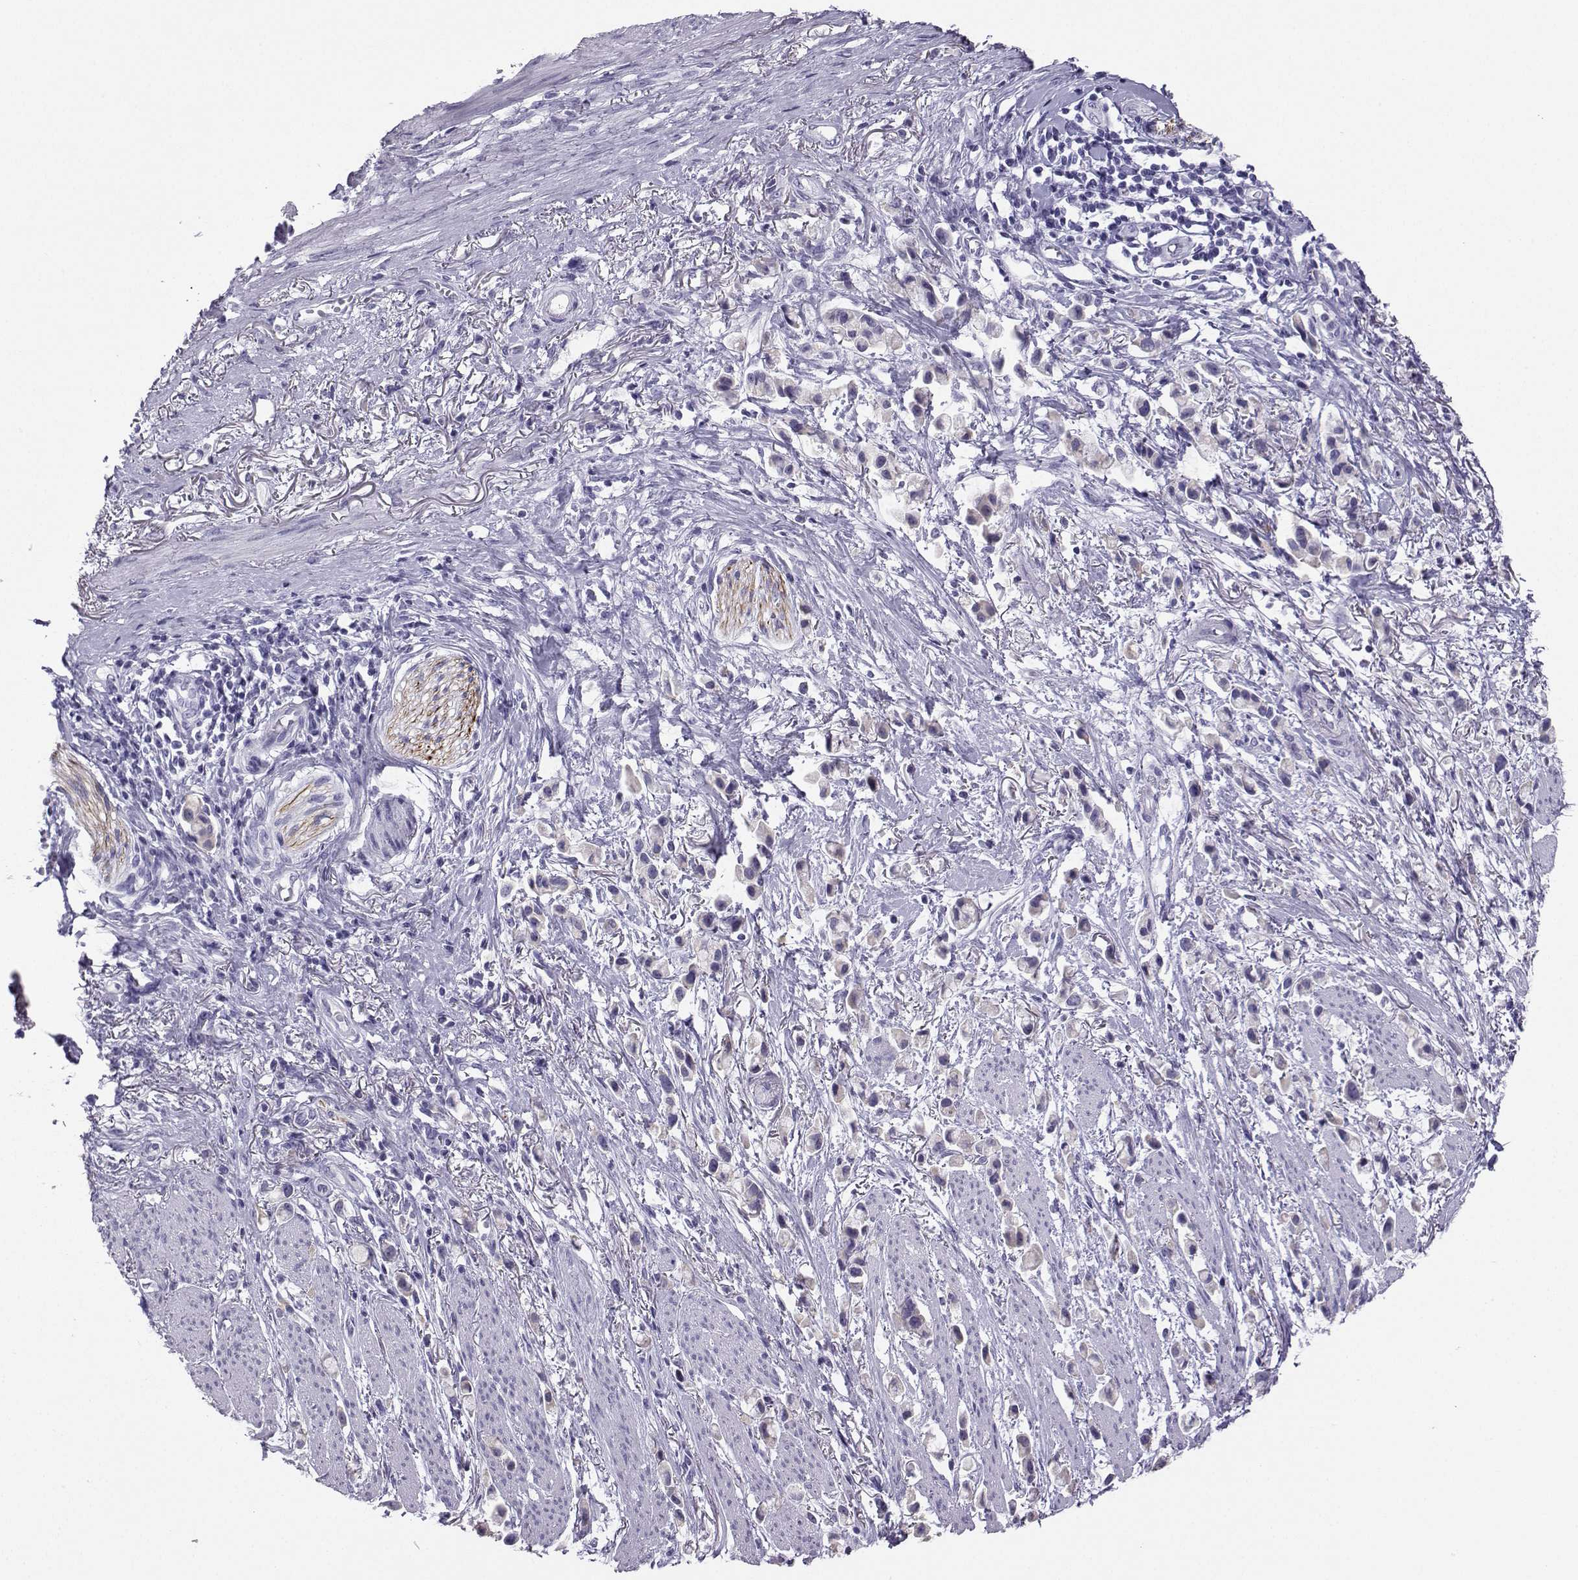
{"staining": {"intensity": "negative", "quantity": "none", "location": "none"}, "tissue": "stomach cancer", "cell_type": "Tumor cells", "image_type": "cancer", "snomed": [{"axis": "morphology", "description": "Adenocarcinoma, NOS"}, {"axis": "topography", "description": "Stomach"}], "caption": "IHC image of neoplastic tissue: human stomach adenocarcinoma stained with DAB (3,3'-diaminobenzidine) exhibits no significant protein staining in tumor cells.", "gene": "NEFL", "patient": {"sex": "female", "age": 81}}